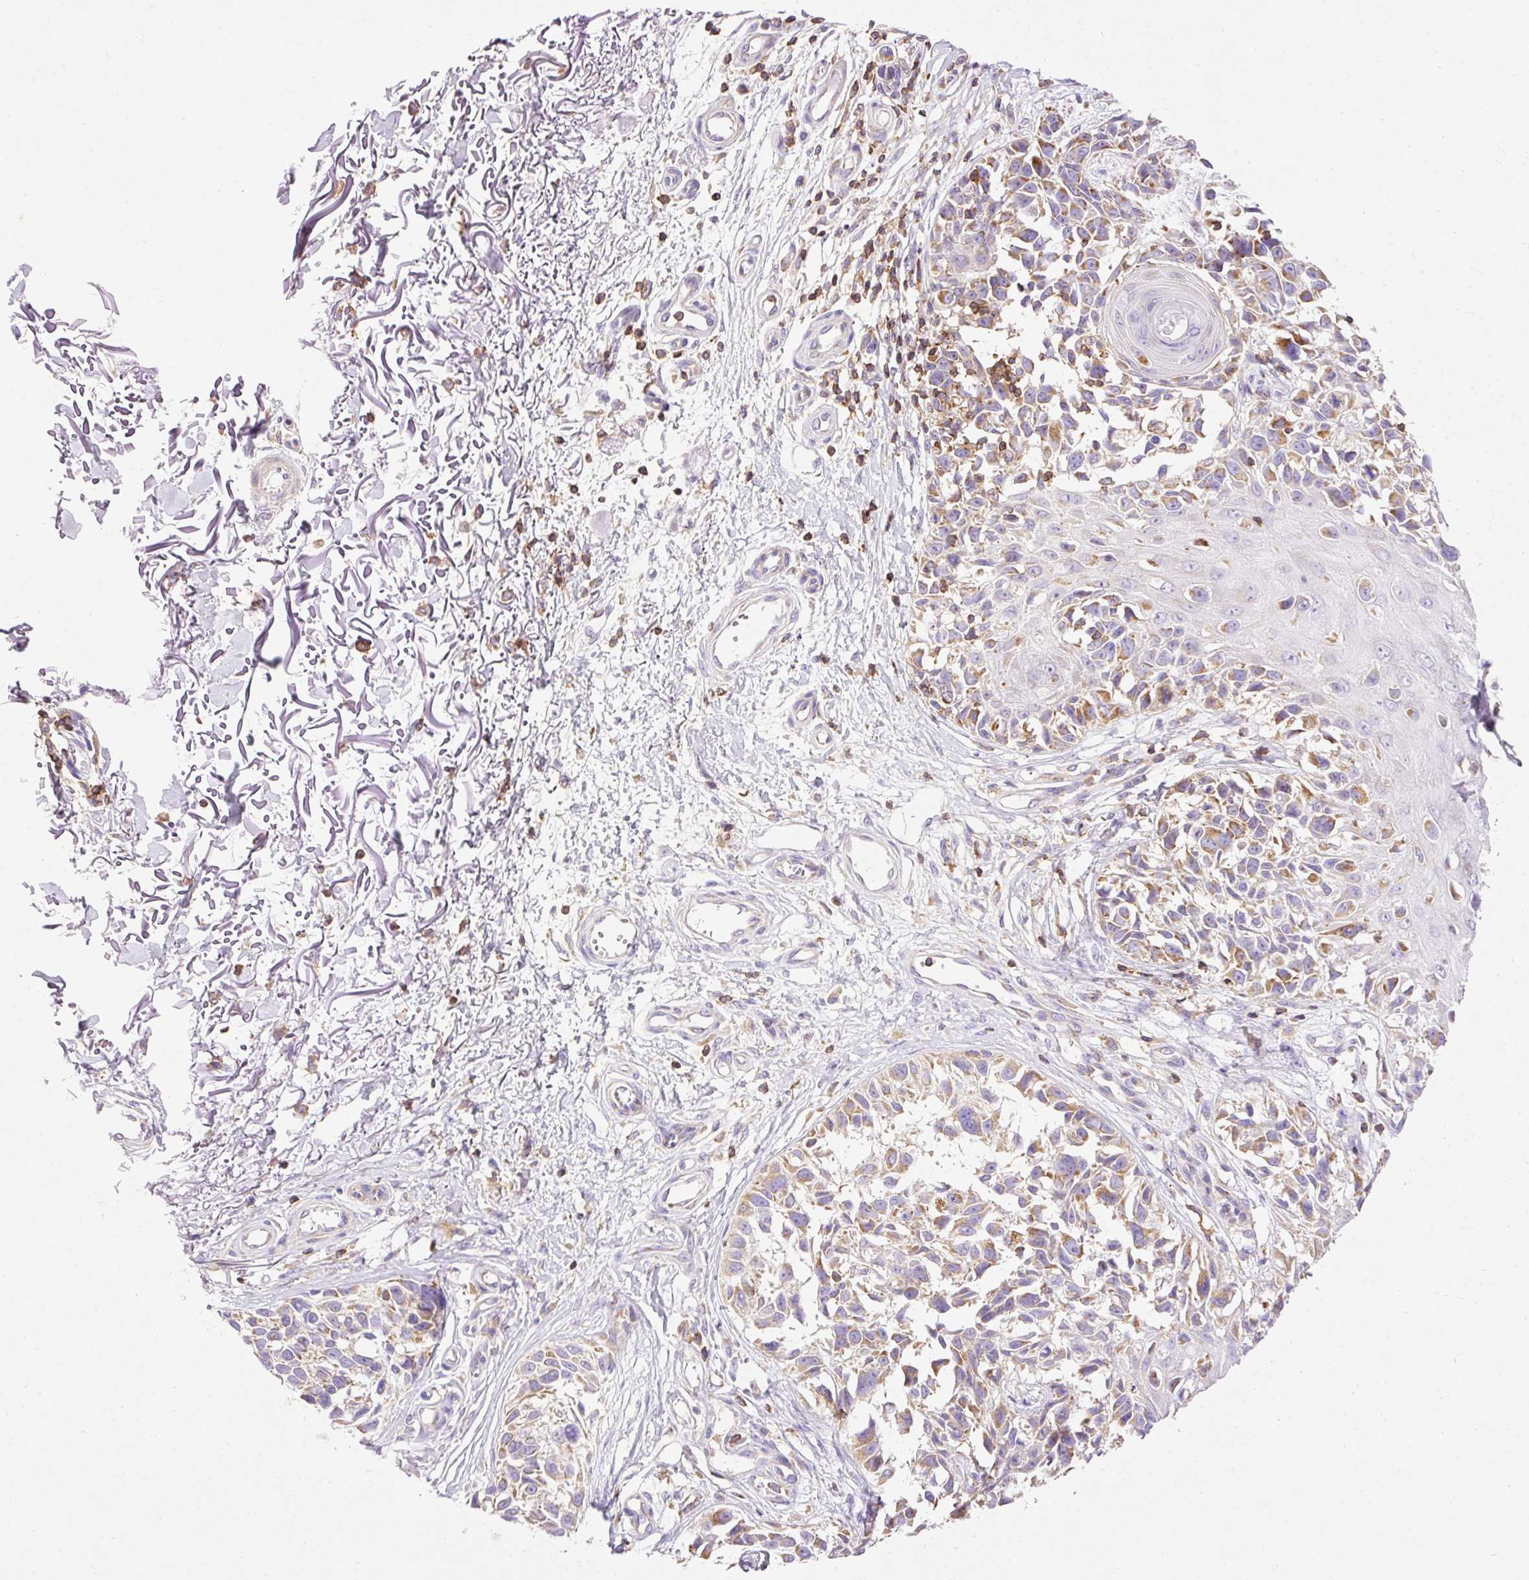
{"staining": {"intensity": "moderate", "quantity": ">75%", "location": "cytoplasmic/membranous"}, "tissue": "melanoma", "cell_type": "Tumor cells", "image_type": "cancer", "snomed": [{"axis": "morphology", "description": "Malignant melanoma, NOS"}, {"axis": "topography", "description": "Skin"}], "caption": "Brown immunohistochemical staining in human malignant melanoma demonstrates moderate cytoplasmic/membranous staining in approximately >75% of tumor cells.", "gene": "IMMT", "patient": {"sex": "male", "age": 73}}